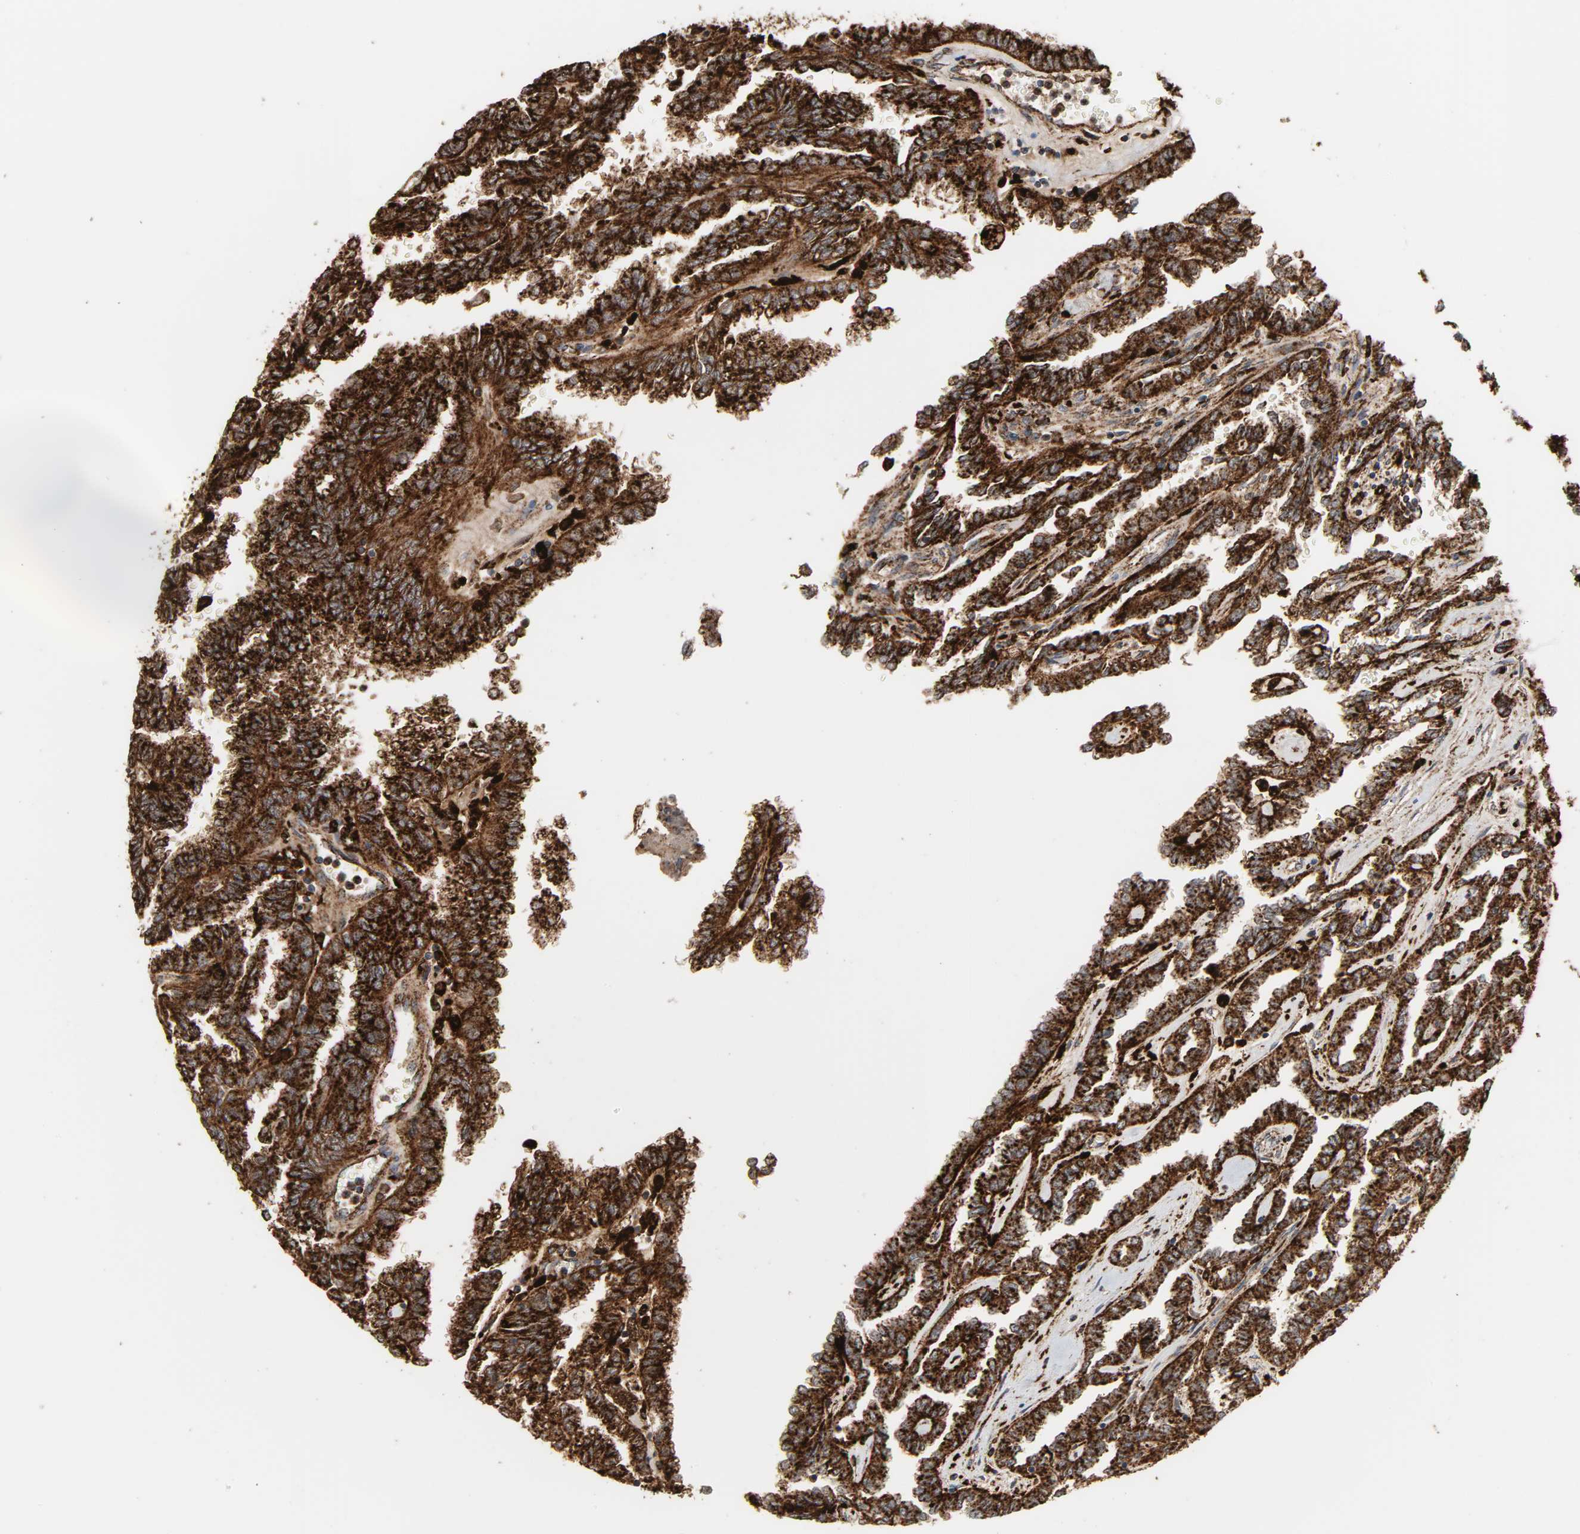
{"staining": {"intensity": "strong", "quantity": ">75%", "location": "cytoplasmic/membranous"}, "tissue": "renal cancer", "cell_type": "Tumor cells", "image_type": "cancer", "snomed": [{"axis": "morphology", "description": "Inflammation, NOS"}, {"axis": "morphology", "description": "Adenocarcinoma, NOS"}, {"axis": "topography", "description": "Kidney"}], "caption": "The image exhibits a brown stain indicating the presence of a protein in the cytoplasmic/membranous of tumor cells in renal cancer.", "gene": "PSAP", "patient": {"sex": "male", "age": 68}}